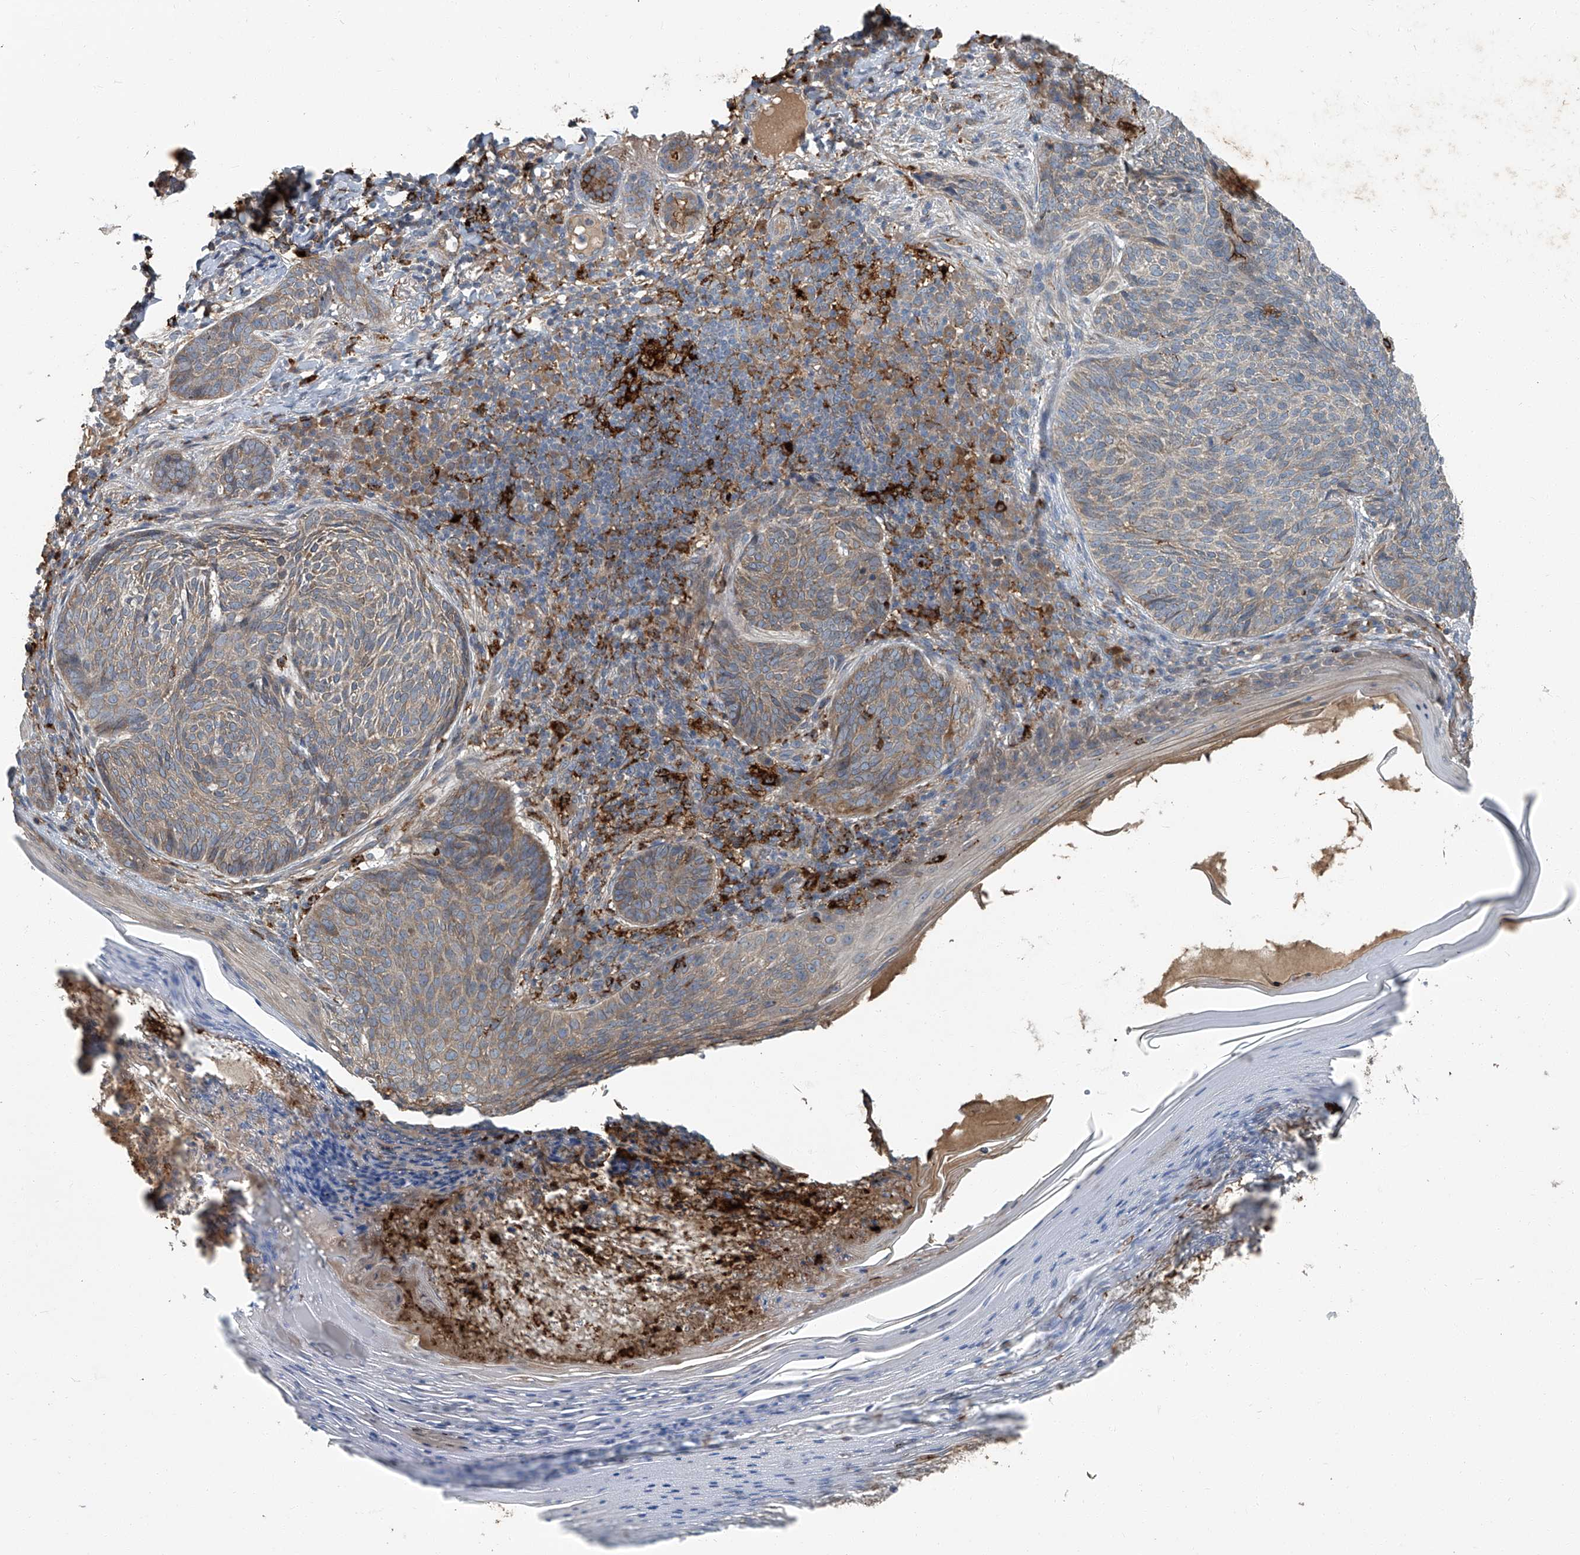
{"staining": {"intensity": "weak", "quantity": "25%-75%", "location": "cytoplasmic/membranous"}, "tissue": "skin cancer", "cell_type": "Tumor cells", "image_type": "cancer", "snomed": [{"axis": "morphology", "description": "Basal cell carcinoma"}, {"axis": "topography", "description": "Skin"}], "caption": "Immunohistochemistry (IHC) image of human skin cancer stained for a protein (brown), which displays low levels of weak cytoplasmic/membranous staining in about 25%-75% of tumor cells.", "gene": "FAM167A", "patient": {"sex": "male", "age": 85}}